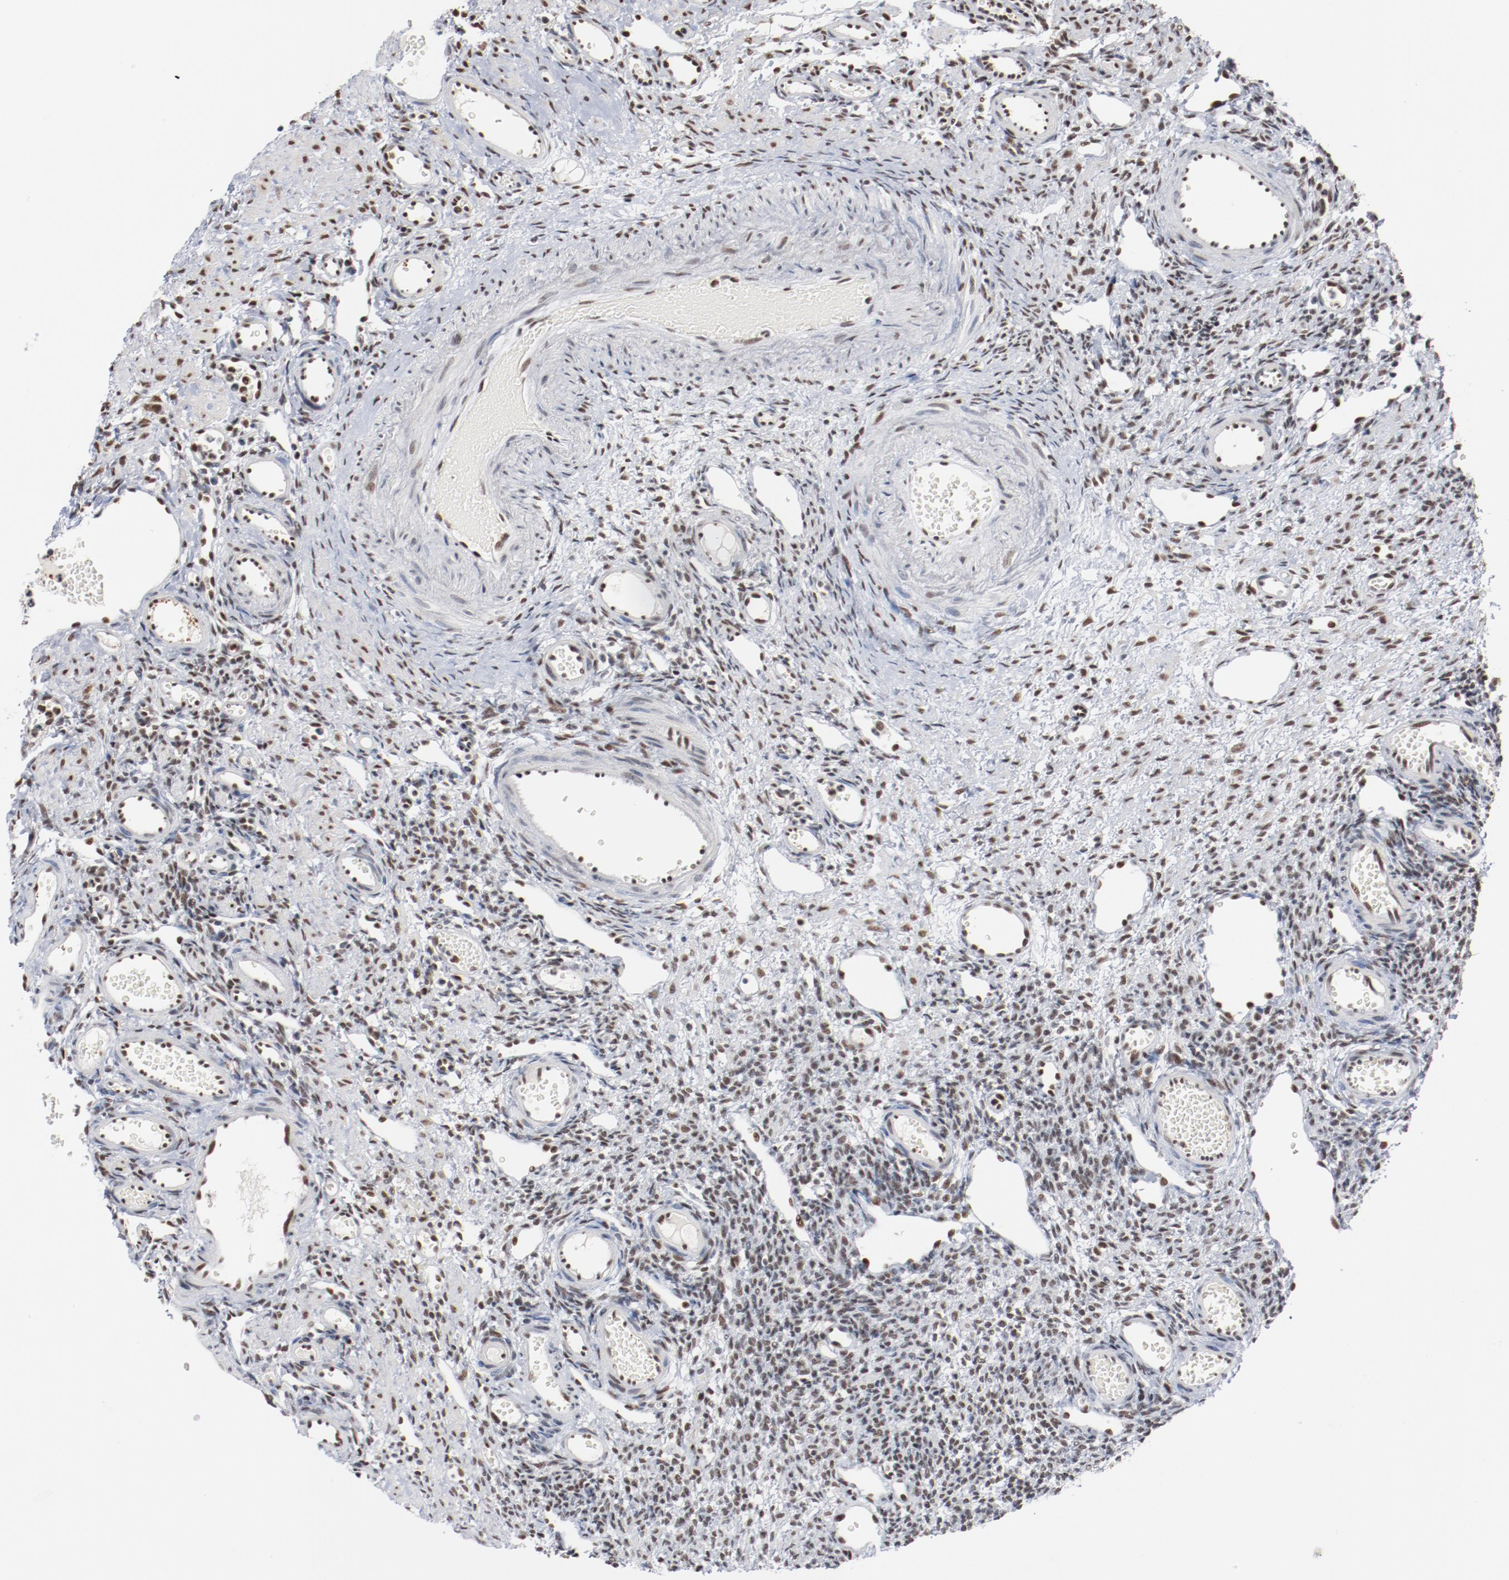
{"staining": {"intensity": "moderate", "quantity": ">75%", "location": "nuclear"}, "tissue": "ovary", "cell_type": "Follicle cells", "image_type": "normal", "snomed": [{"axis": "morphology", "description": "Normal tissue, NOS"}, {"axis": "topography", "description": "Ovary"}], "caption": "IHC (DAB (3,3'-diaminobenzidine)) staining of unremarkable human ovary exhibits moderate nuclear protein expression in about >75% of follicle cells. (DAB IHC, brown staining for protein, blue staining for nuclei).", "gene": "BUB3", "patient": {"sex": "female", "age": 33}}